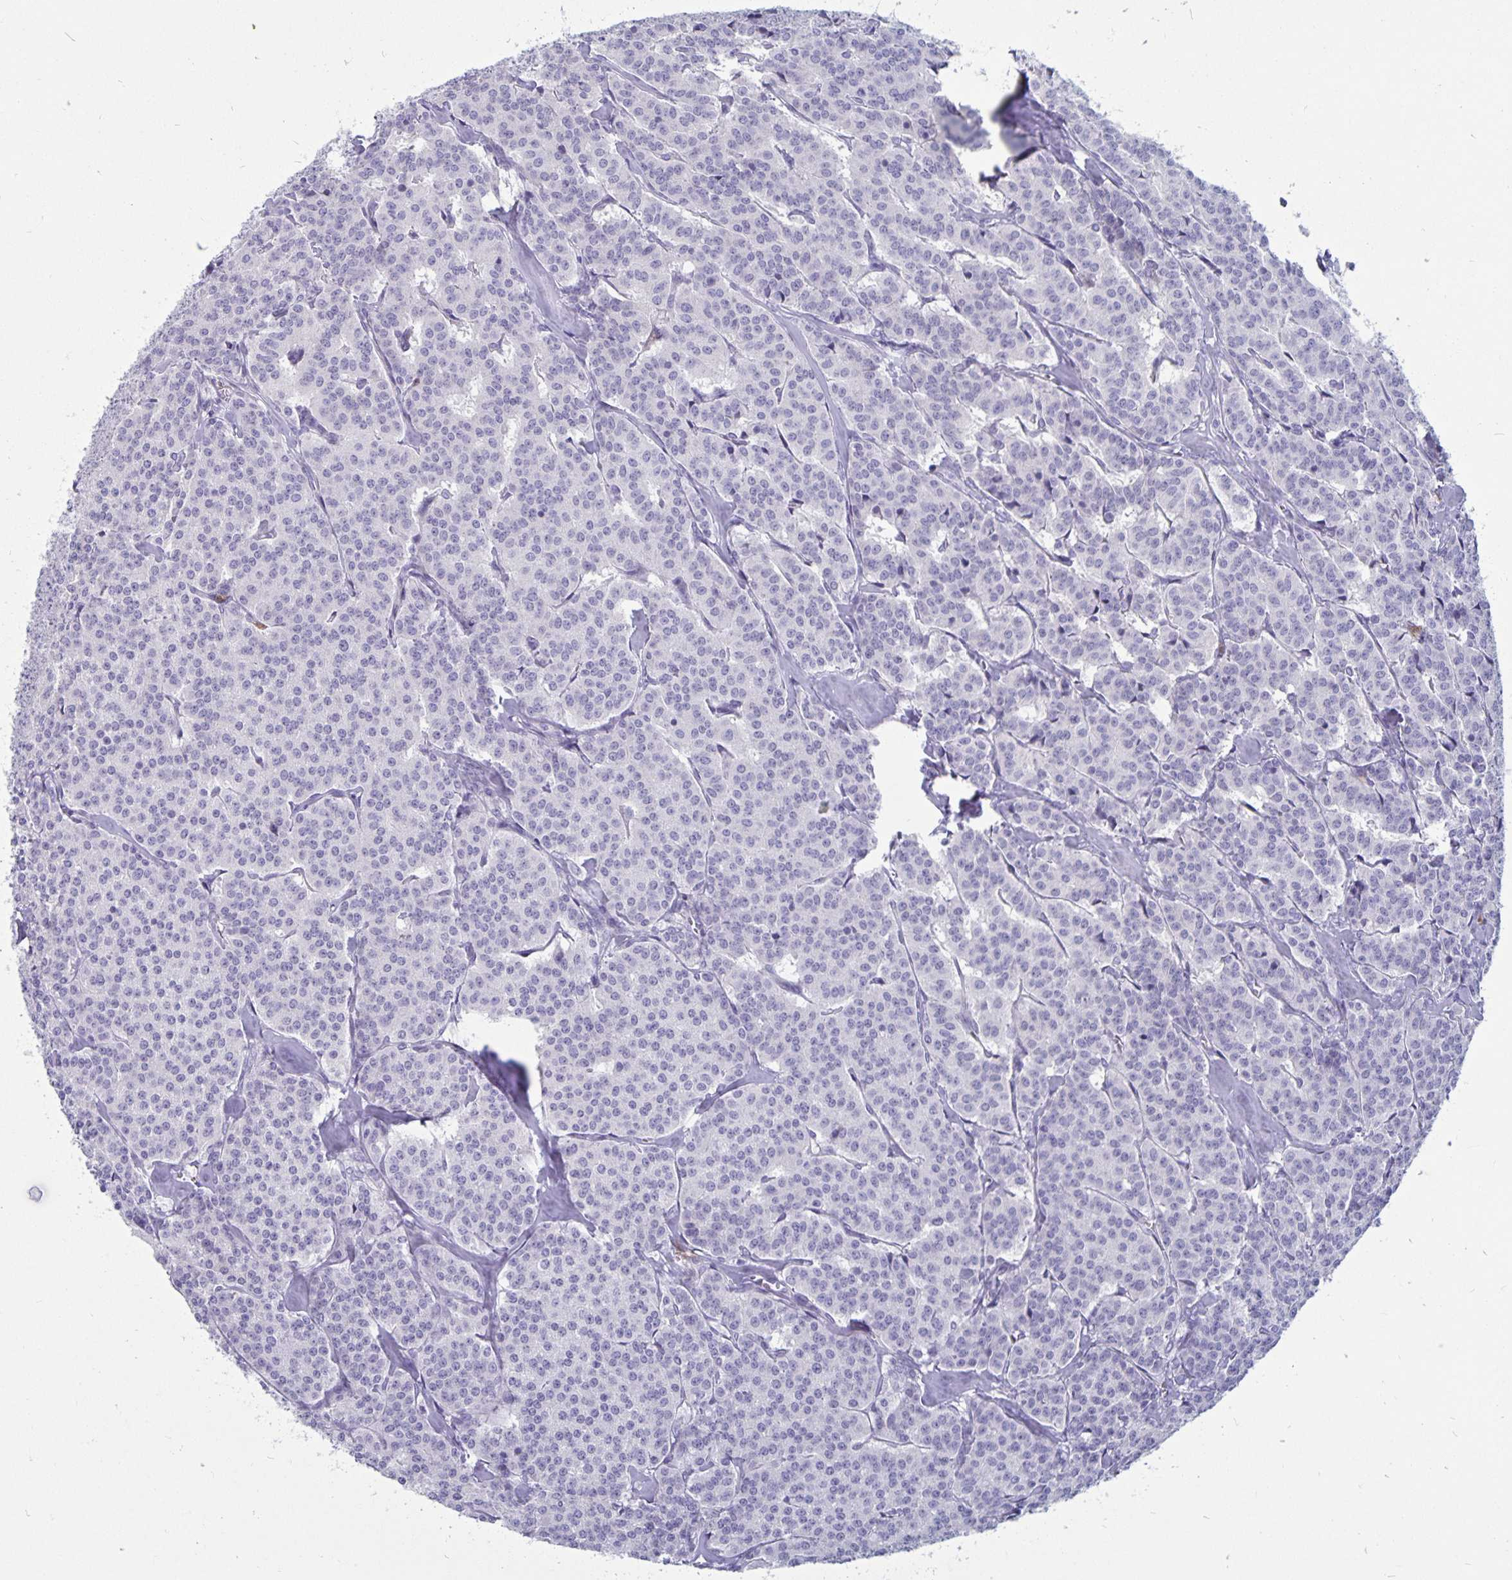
{"staining": {"intensity": "negative", "quantity": "none", "location": "none"}, "tissue": "carcinoid", "cell_type": "Tumor cells", "image_type": "cancer", "snomed": [{"axis": "morphology", "description": "Normal tissue, NOS"}, {"axis": "morphology", "description": "Carcinoid, malignant, NOS"}, {"axis": "topography", "description": "Lung"}], "caption": "Protein analysis of carcinoid displays no significant staining in tumor cells.", "gene": "PLCB3", "patient": {"sex": "female", "age": 46}}